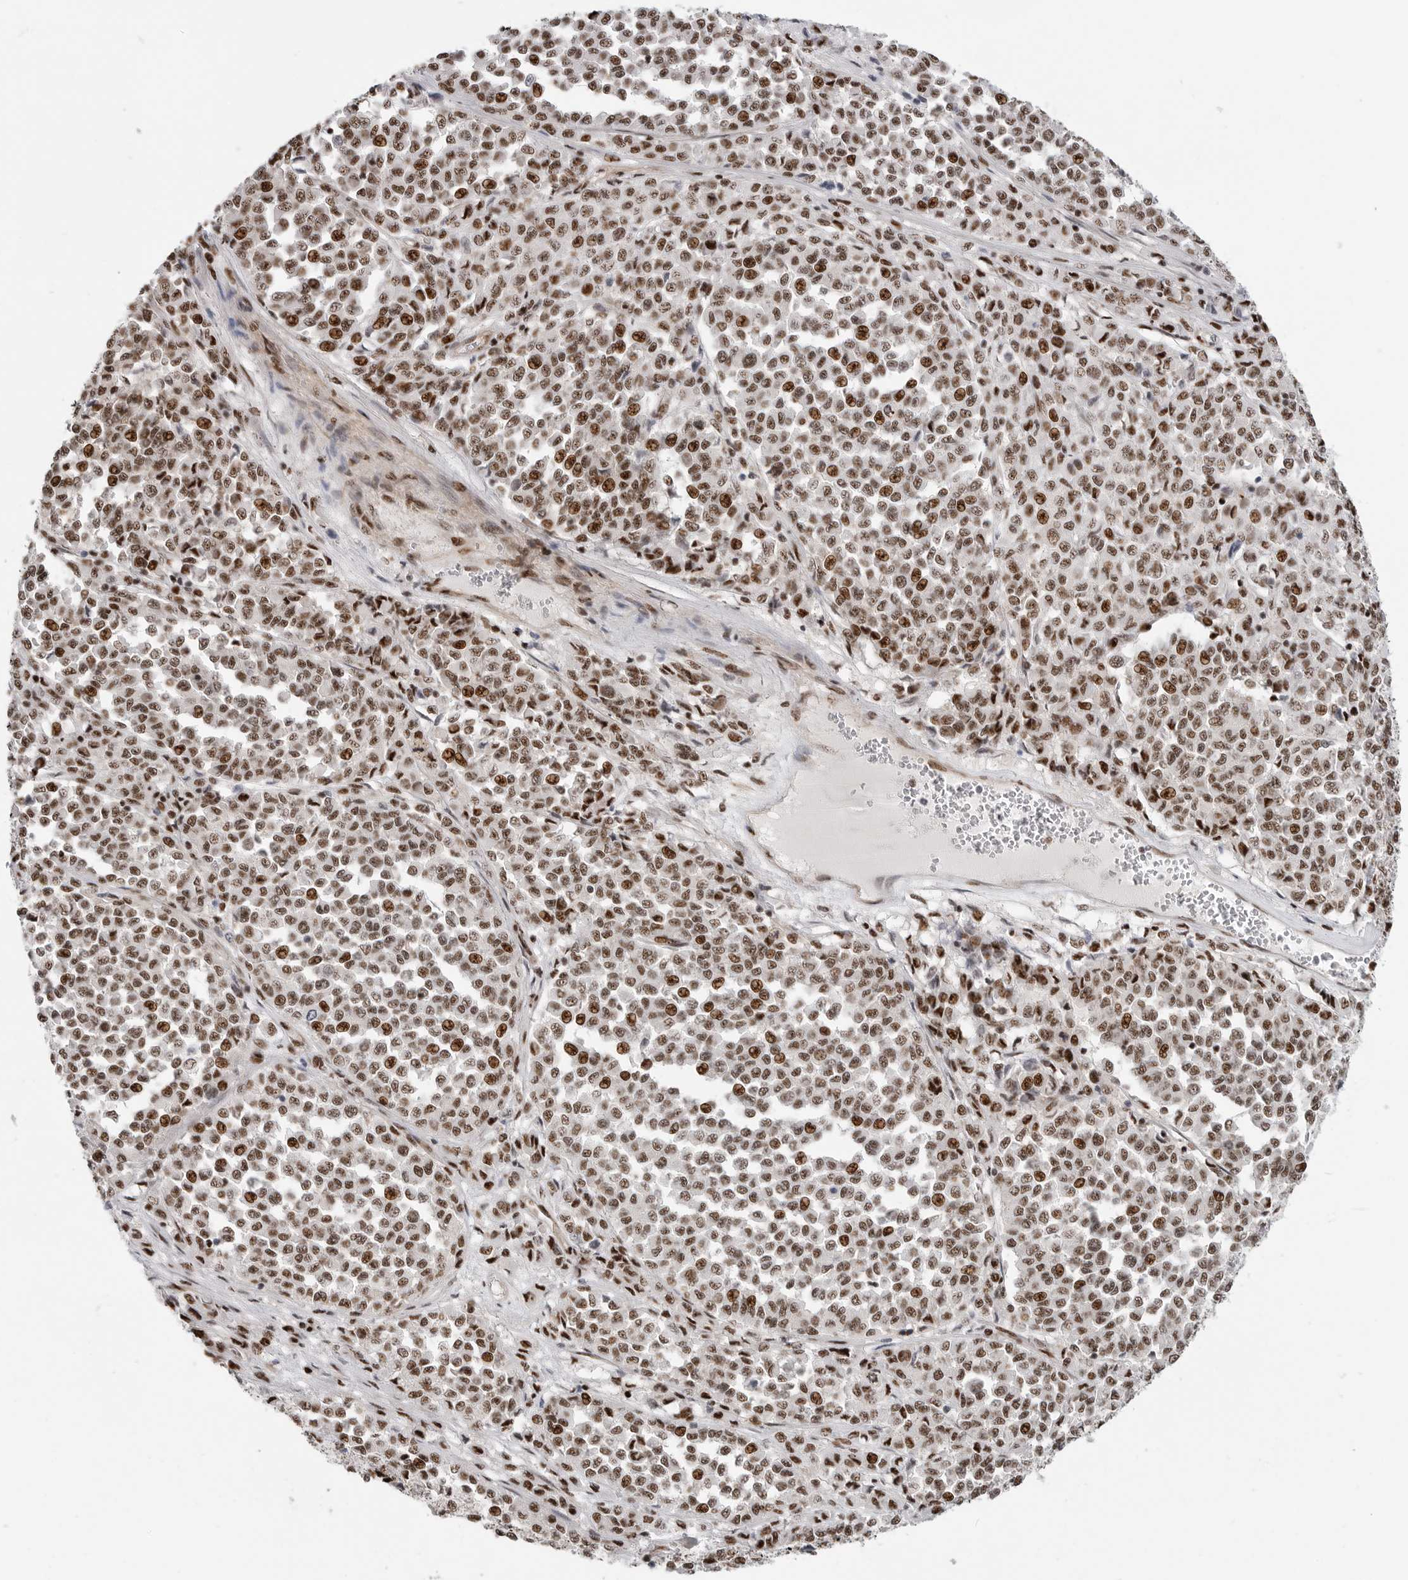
{"staining": {"intensity": "strong", "quantity": ">75%", "location": "nuclear"}, "tissue": "melanoma", "cell_type": "Tumor cells", "image_type": "cancer", "snomed": [{"axis": "morphology", "description": "Malignant melanoma, Metastatic site"}, {"axis": "topography", "description": "Pancreas"}], "caption": "About >75% of tumor cells in malignant melanoma (metastatic site) display strong nuclear protein positivity as visualized by brown immunohistochemical staining.", "gene": "GPATCH2", "patient": {"sex": "female", "age": 30}}